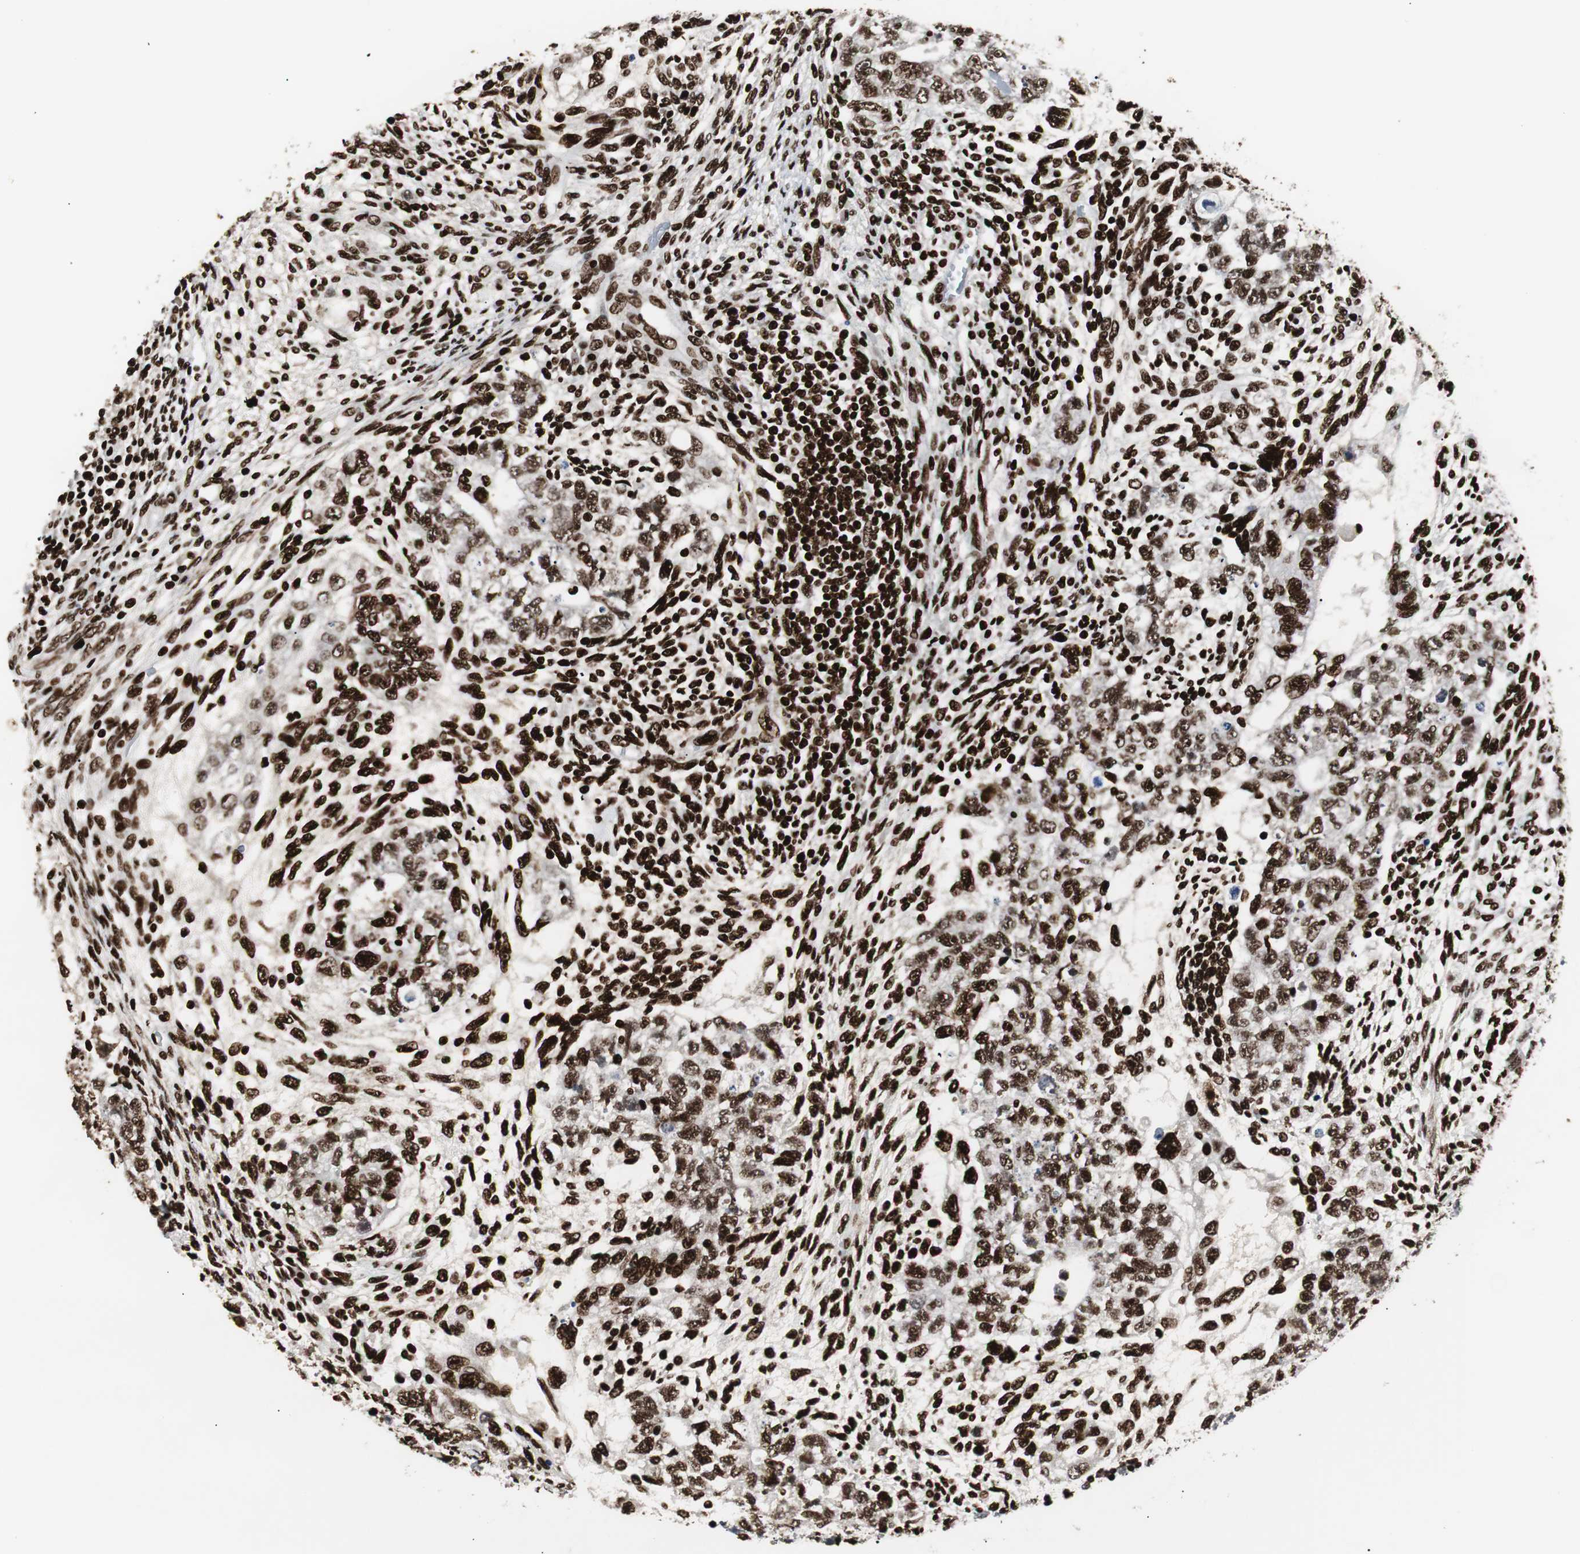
{"staining": {"intensity": "strong", "quantity": ">75%", "location": "nuclear"}, "tissue": "testis cancer", "cell_type": "Tumor cells", "image_type": "cancer", "snomed": [{"axis": "morphology", "description": "Normal tissue, NOS"}, {"axis": "morphology", "description": "Carcinoma, Embryonal, NOS"}, {"axis": "topography", "description": "Testis"}], "caption": "Protein staining exhibits strong nuclear staining in about >75% of tumor cells in testis cancer.", "gene": "MTA2", "patient": {"sex": "male", "age": 36}}